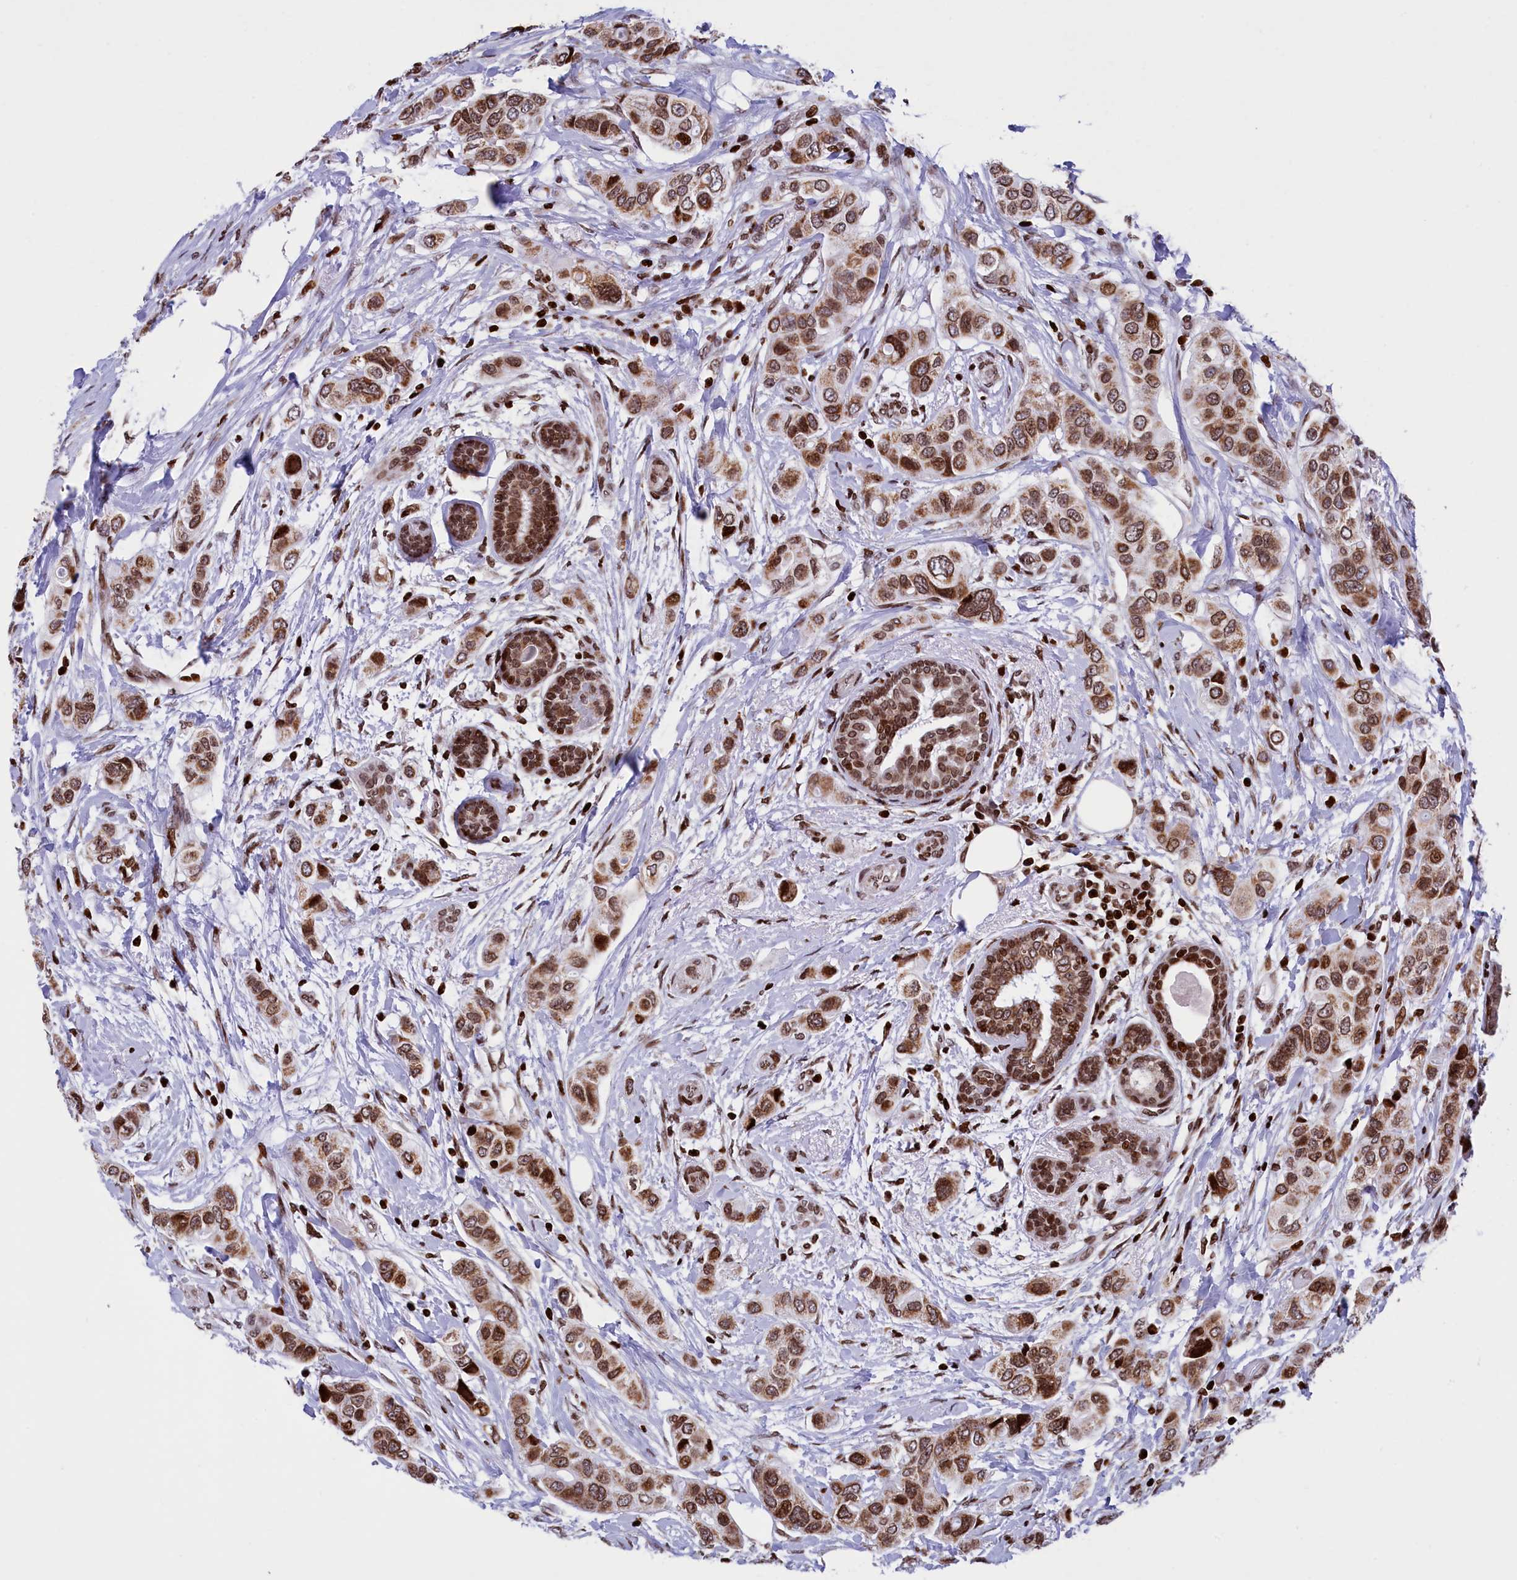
{"staining": {"intensity": "strong", "quantity": ">75%", "location": "cytoplasmic/membranous,nuclear"}, "tissue": "breast cancer", "cell_type": "Tumor cells", "image_type": "cancer", "snomed": [{"axis": "morphology", "description": "Lobular carcinoma"}, {"axis": "topography", "description": "Breast"}], "caption": "Tumor cells exhibit high levels of strong cytoplasmic/membranous and nuclear staining in approximately >75% of cells in human breast cancer. Immunohistochemistry (ihc) stains the protein in brown and the nuclei are stained blue.", "gene": "TIMM29", "patient": {"sex": "female", "age": 51}}